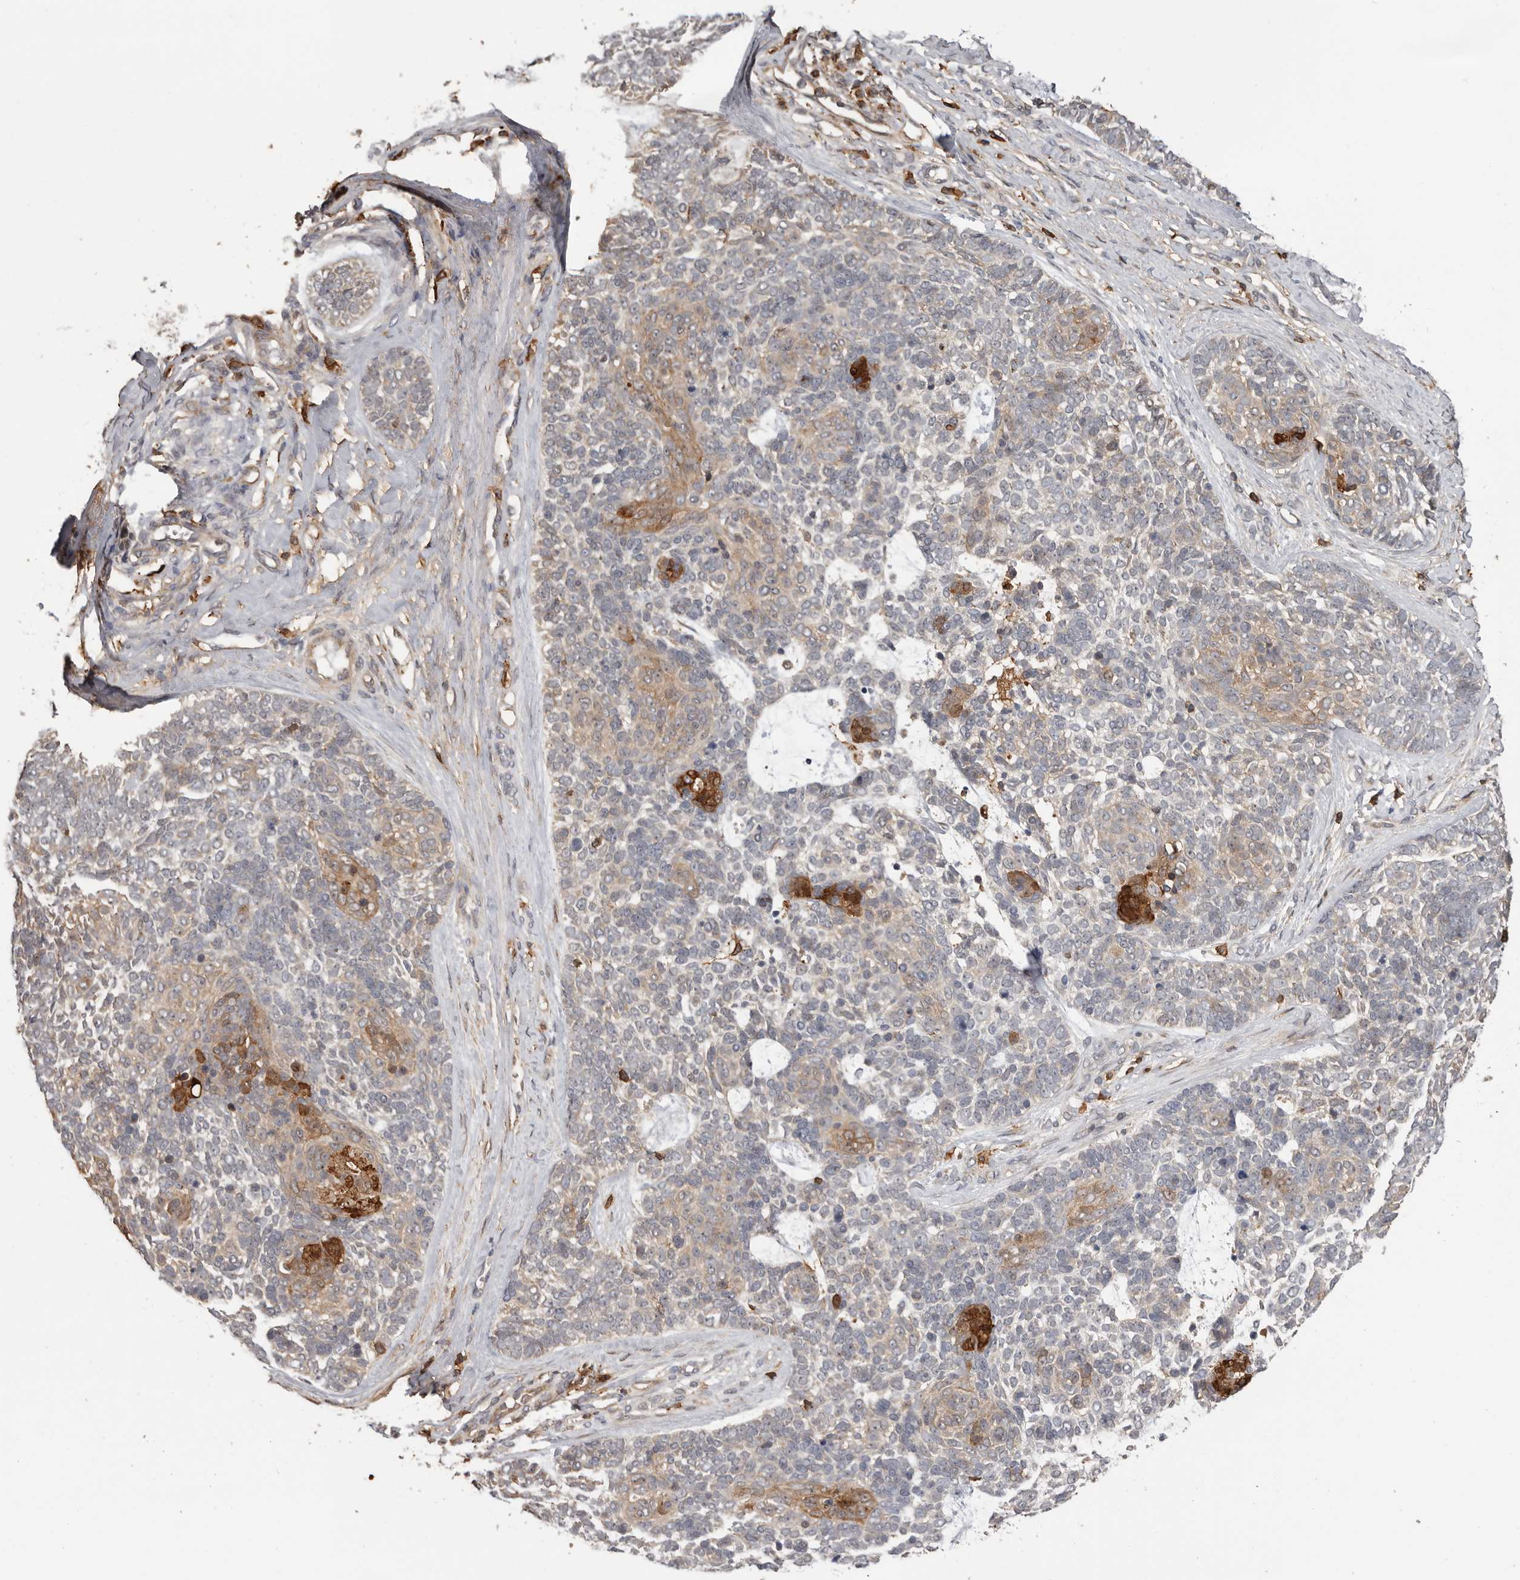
{"staining": {"intensity": "moderate", "quantity": "<25%", "location": "cytoplasmic/membranous"}, "tissue": "skin cancer", "cell_type": "Tumor cells", "image_type": "cancer", "snomed": [{"axis": "morphology", "description": "Basal cell carcinoma"}, {"axis": "topography", "description": "Skin"}], "caption": "Immunohistochemical staining of human skin basal cell carcinoma reveals low levels of moderate cytoplasmic/membranous protein staining in about <25% of tumor cells.", "gene": "PRR12", "patient": {"sex": "female", "age": 81}}